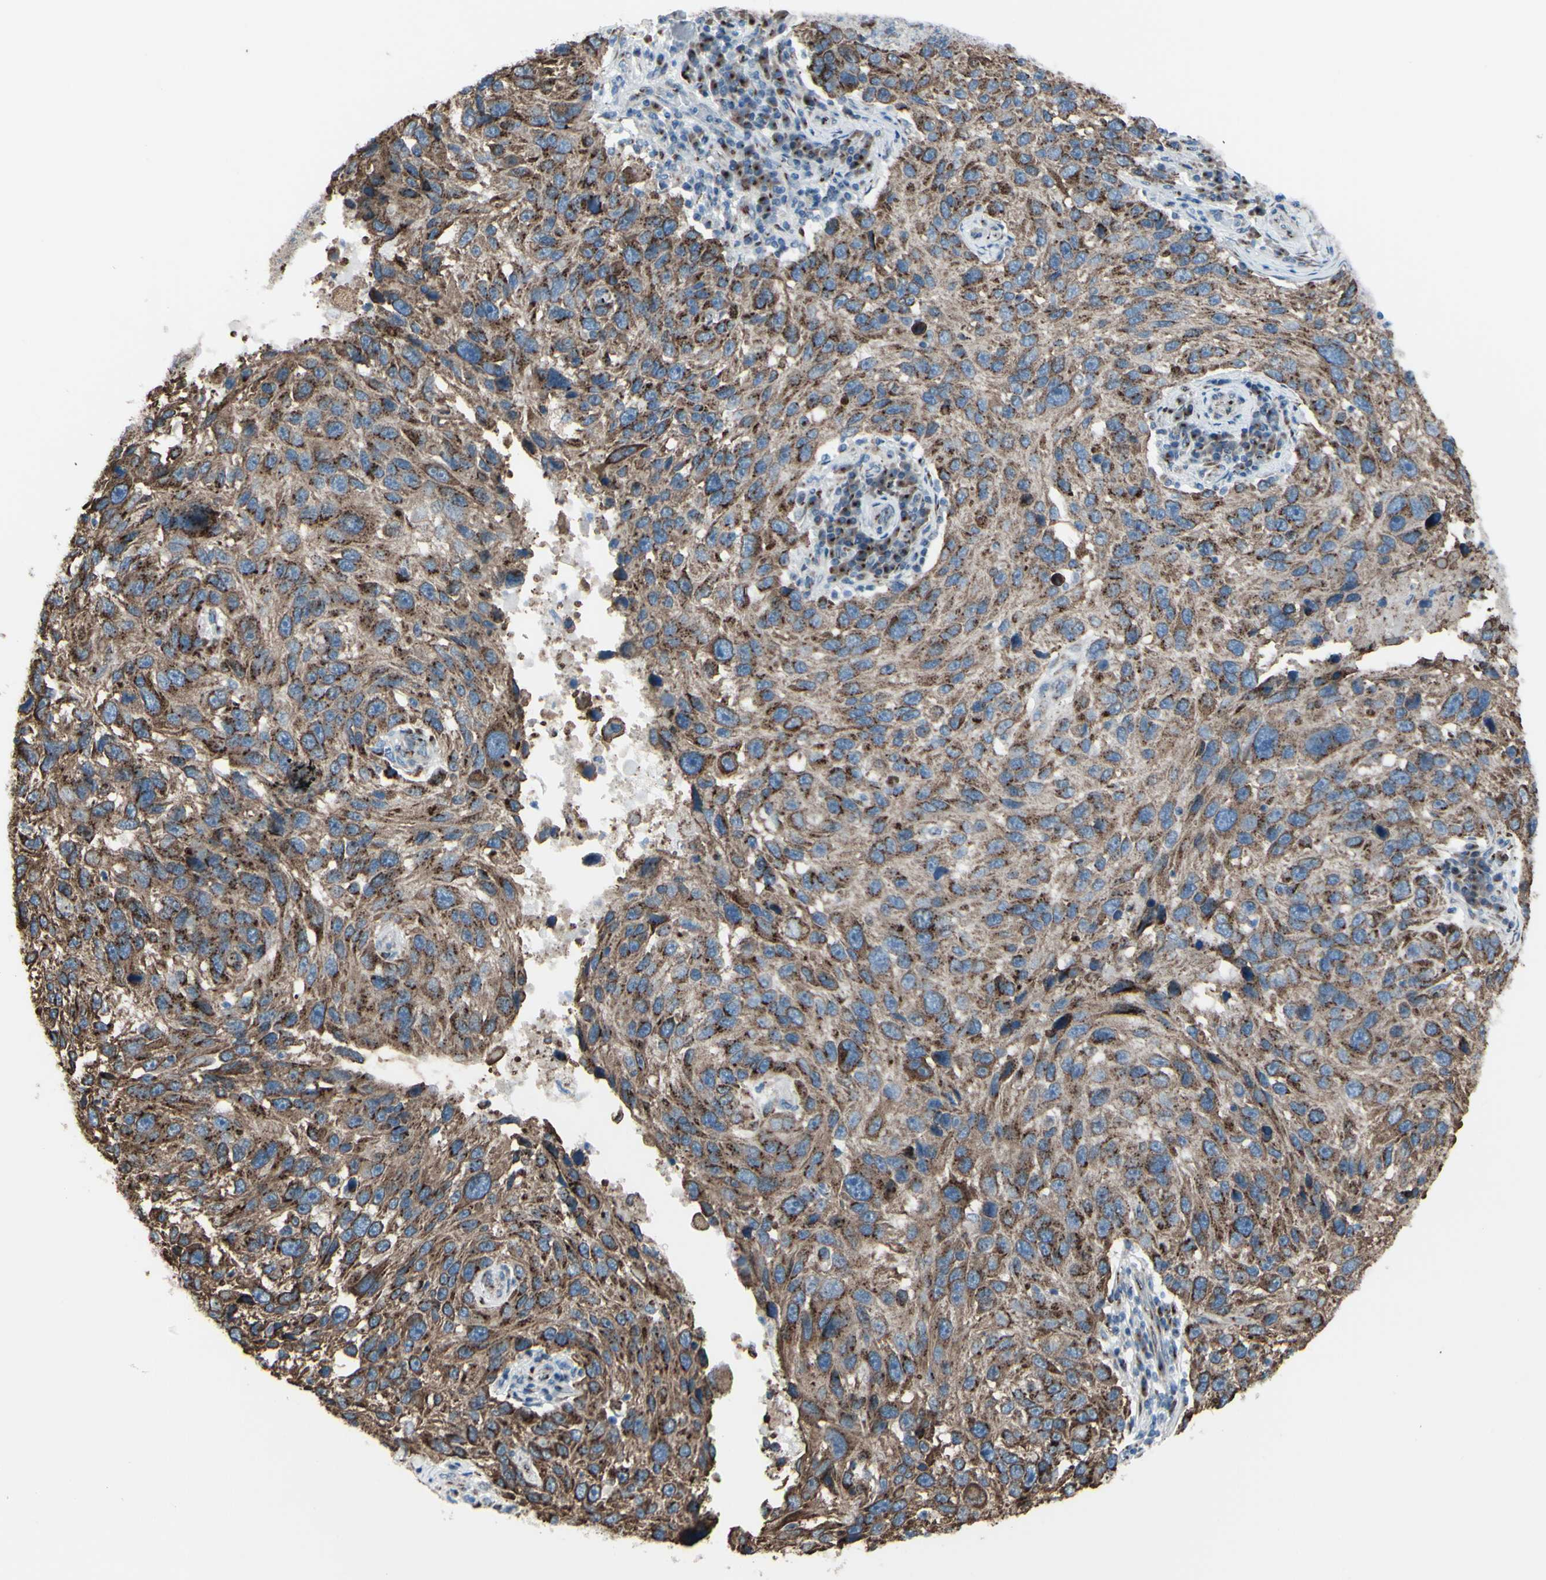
{"staining": {"intensity": "strong", "quantity": ">75%", "location": "cytoplasmic/membranous"}, "tissue": "melanoma", "cell_type": "Tumor cells", "image_type": "cancer", "snomed": [{"axis": "morphology", "description": "Malignant melanoma, NOS"}, {"axis": "topography", "description": "Skin"}], "caption": "Immunohistochemical staining of malignant melanoma demonstrates high levels of strong cytoplasmic/membranous protein staining in about >75% of tumor cells.", "gene": "GLG1", "patient": {"sex": "male", "age": 53}}